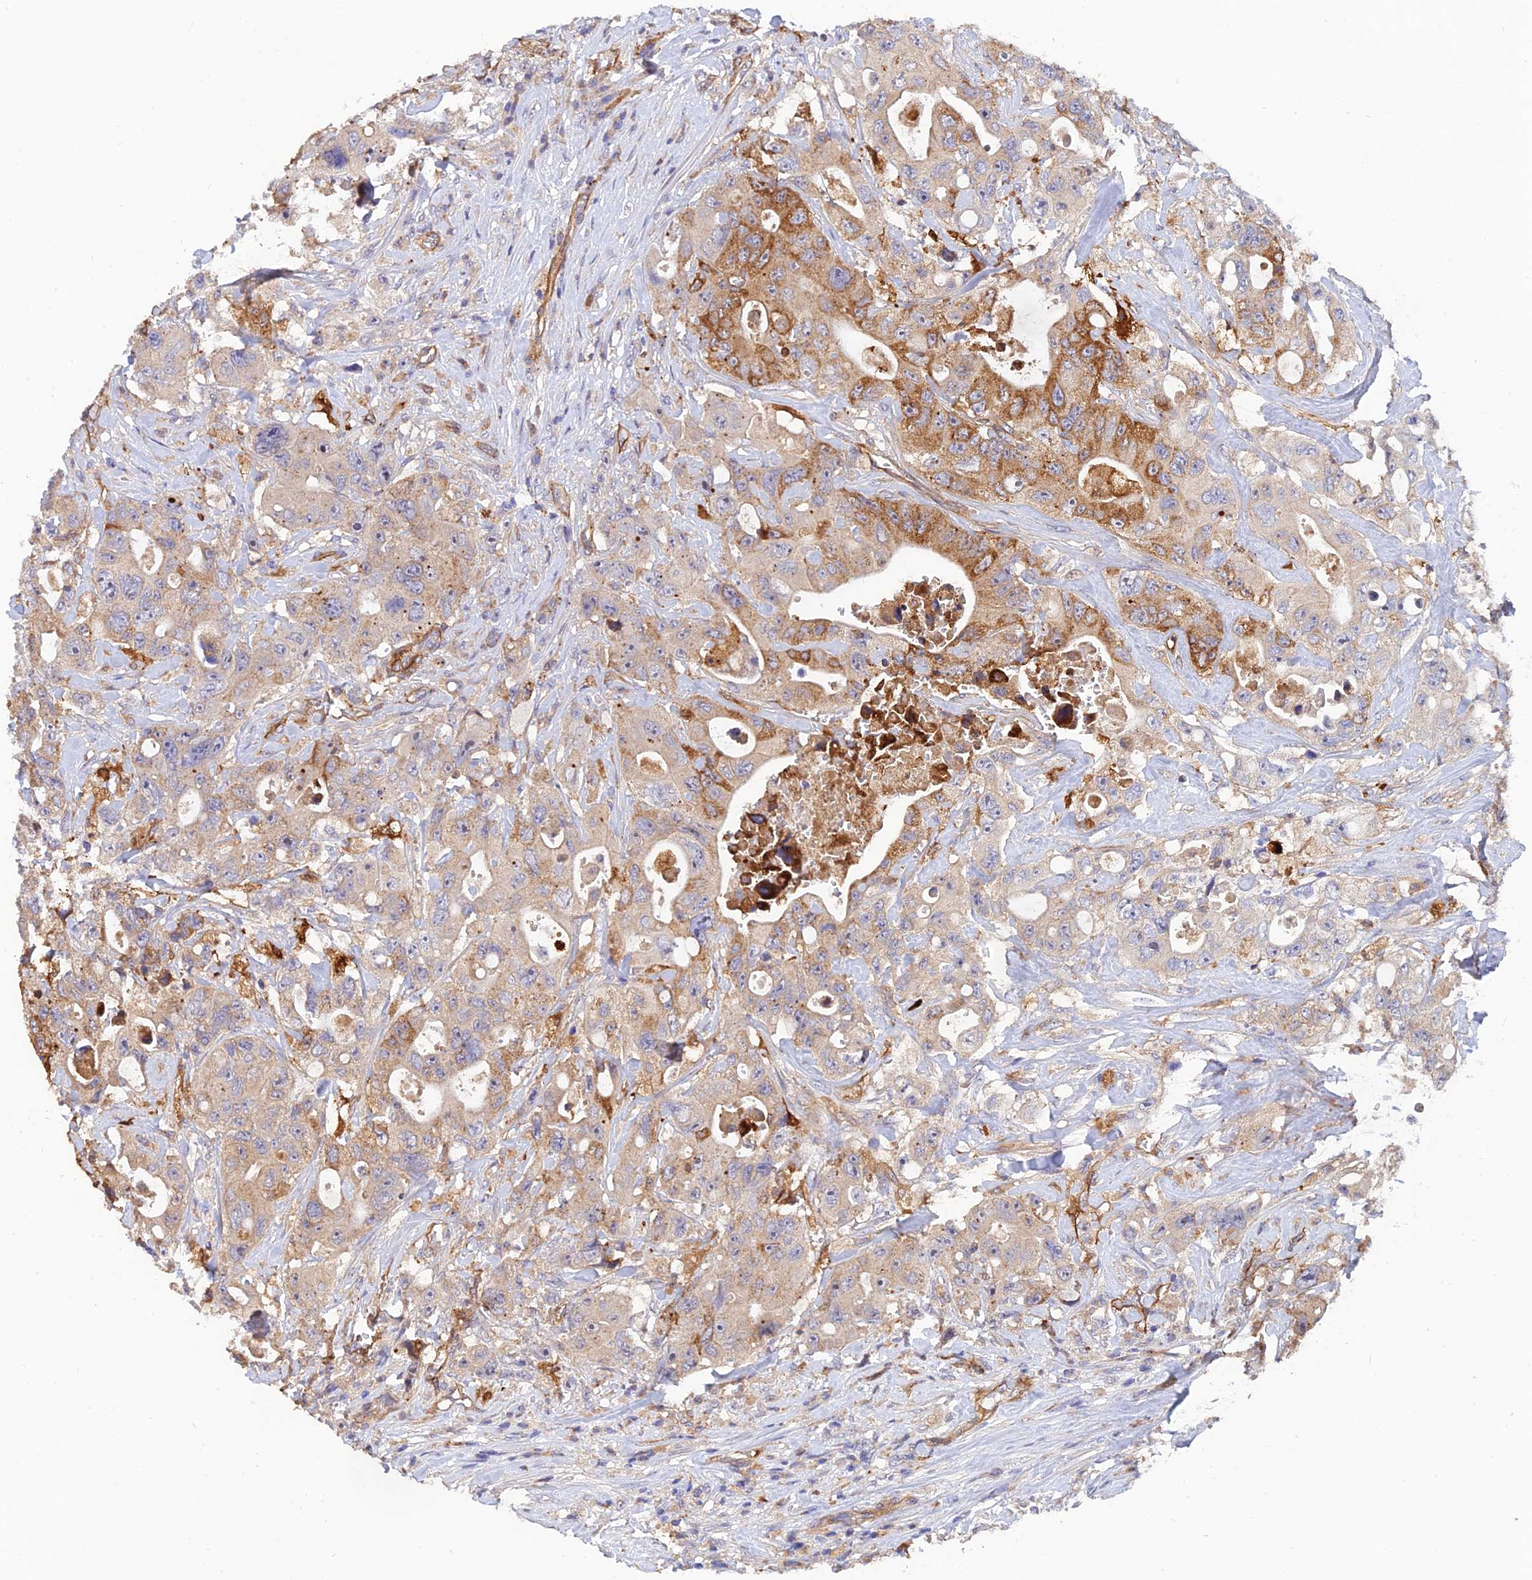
{"staining": {"intensity": "moderate", "quantity": "25%-75%", "location": "cytoplasmic/membranous"}, "tissue": "colorectal cancer", "cell_type": "Tumor cells", "image_type": "cancer", "snomed": [{"axis": "morphology", "description": "Adenocarcinoma, NOS"}, {"axis": "topography", "description": "Colon"}], "caption": "Moderate cytoplasmic/membranous staining is present in approximately 25%-75% of tumor cells in colorectal cancer (adenocarcinoma).", "gene": "MRPL35", "patient": {"sex": "female", "age": 46}}